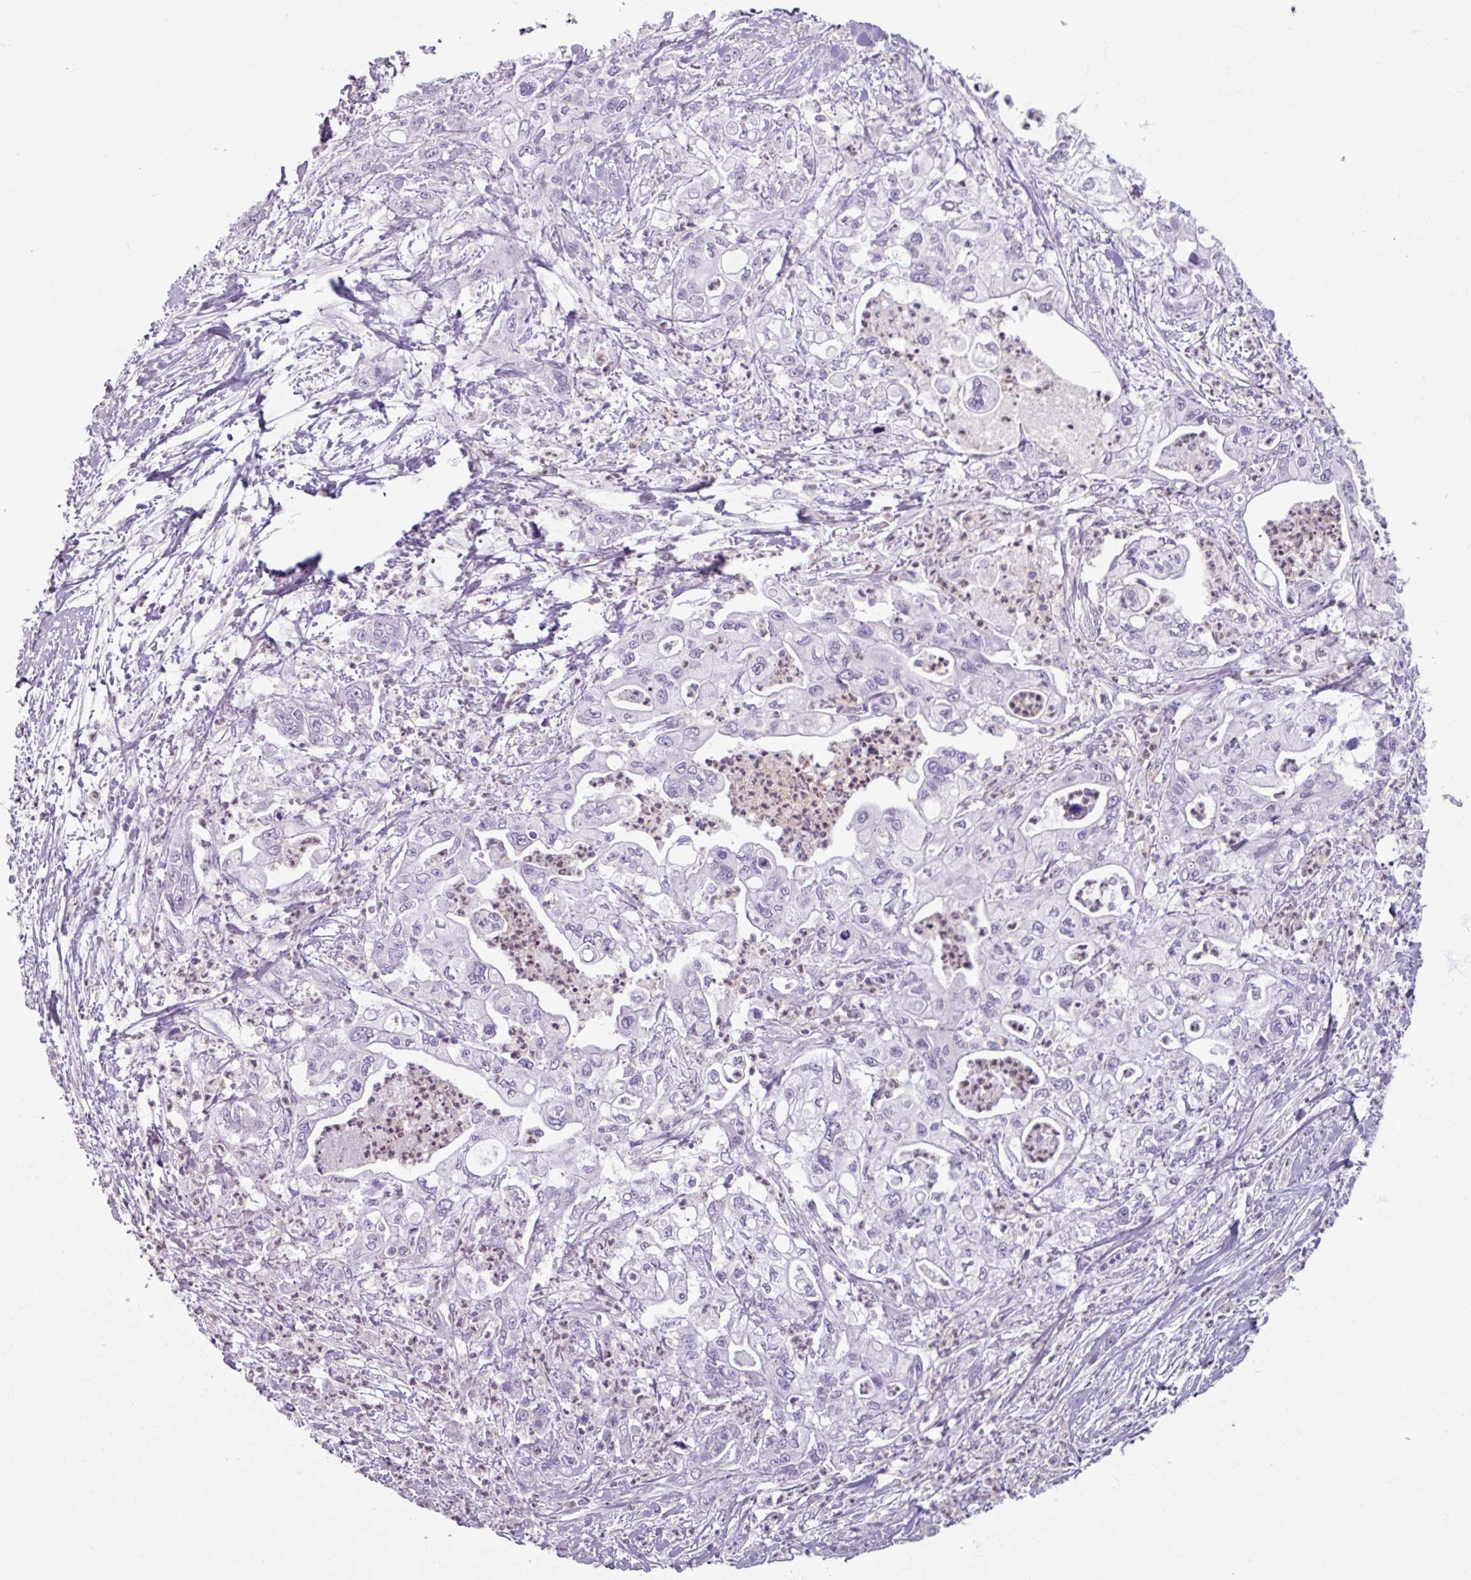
{"staining": {"intensity": "negative", "quantity": "none", "location": "none"}, "tissue": "pancreatic cancer", "cell_type": "Tumor cells", "image_type": "cancer", "snomed": [{"axis": "morphology", "description": "Adenocarcinoma, NOS"}, {"axis": "topography", "description": "Pancreas"}], "caption": "DAB (3,3'-diaminobenzidine) immunohistochemical staining of pancreatic cancer demonstrates no significant expression in tumor cells. Nuclei are stained in blue.", "gene": "ARG1", "patient": {"sex": "male", "age": 61}}